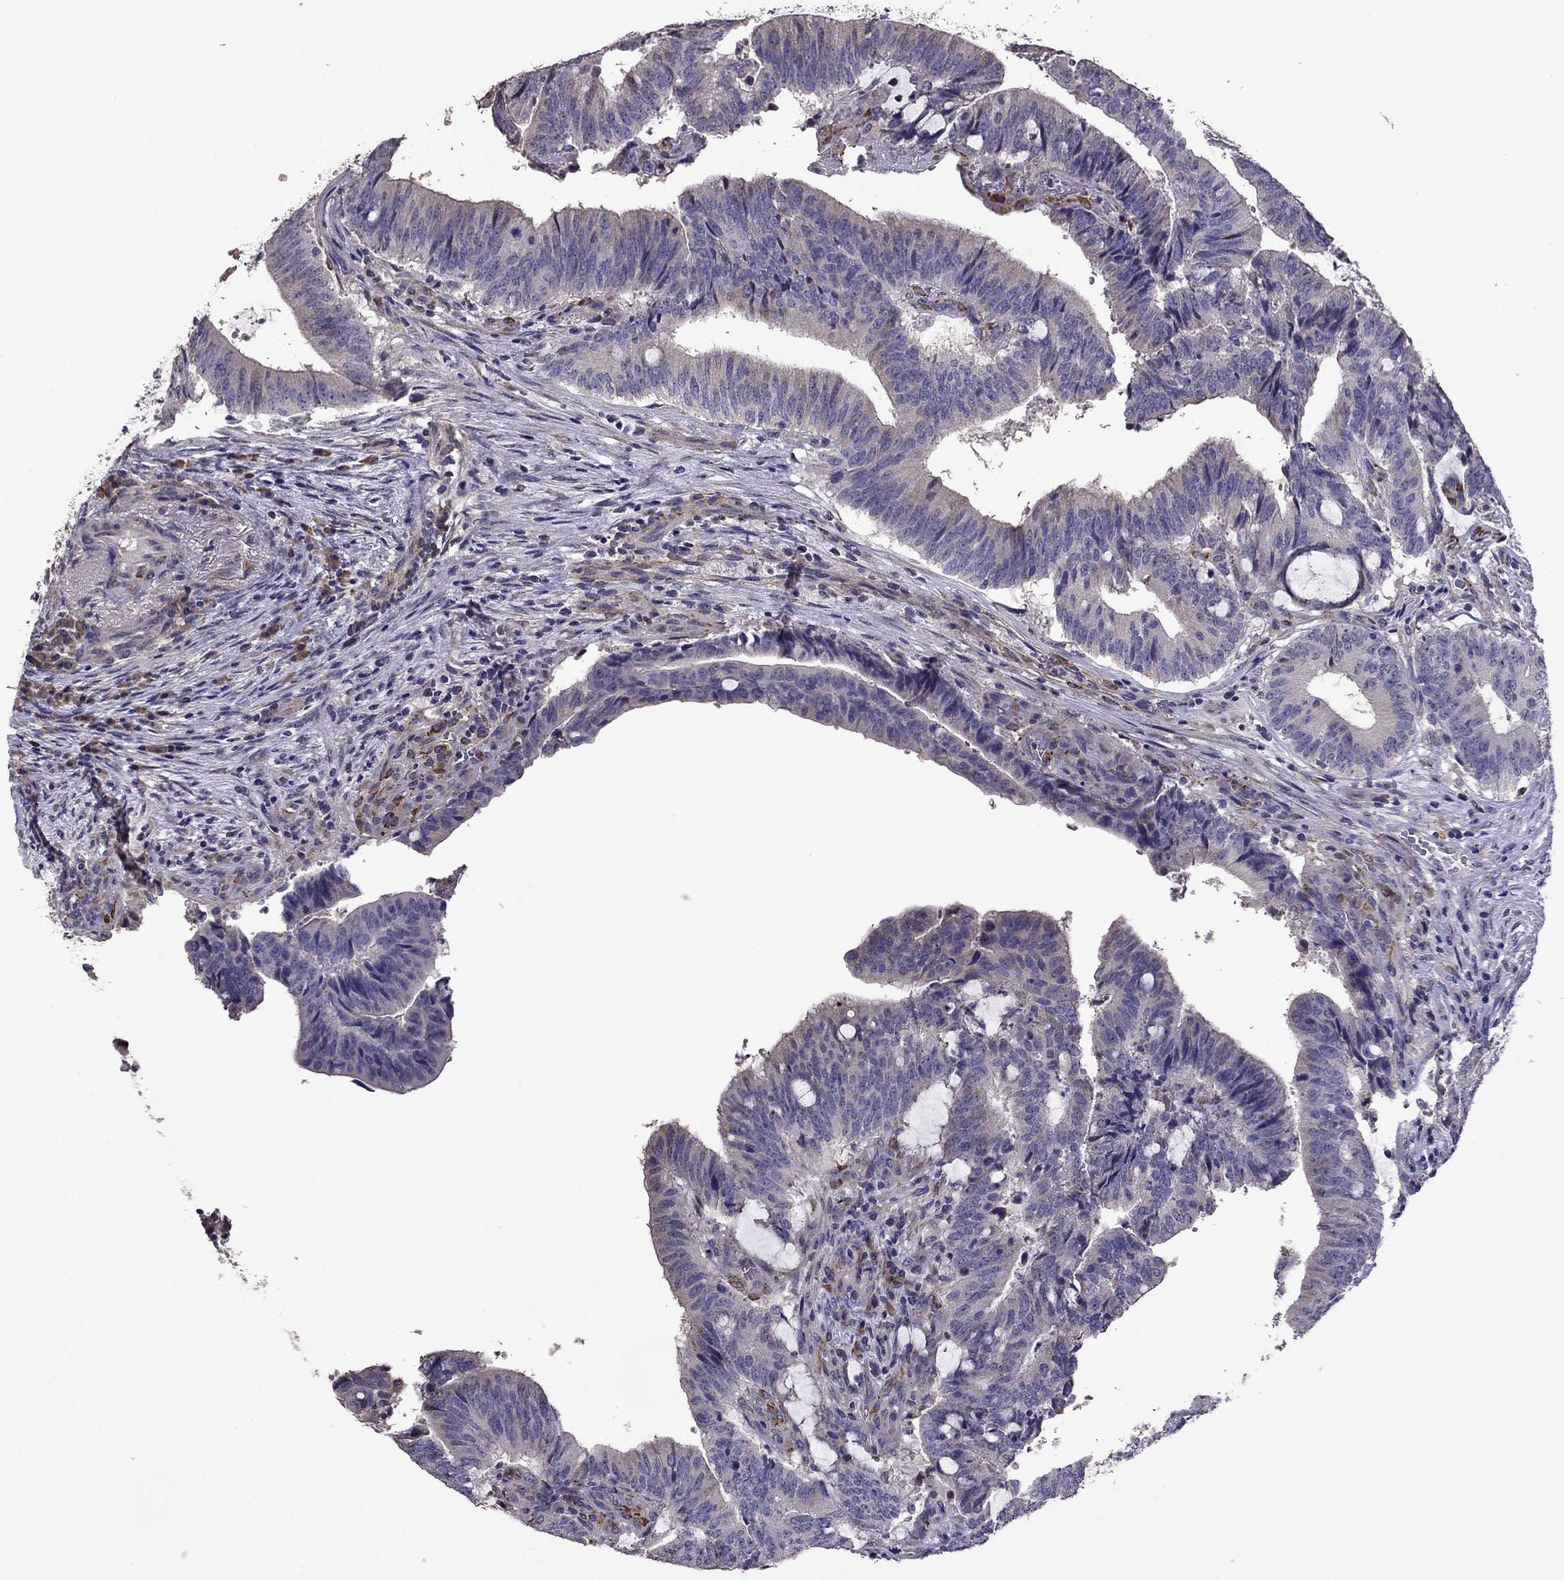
{"staining": {"intensity": "negative", "quantity": "none", "location": "none"}, "tissue": "colorectal cancer", "cell_type": "Tumor cells", "image_type": "cancer", "snomed": [{"axis": "morphology", "description": "Adenocarcinoma, NOS"}, {"axis": "topography", "description": "Colon"}], "caption": "Colorectal cancer (adenocarcinoma) was stained to show a protein in brown. There is no significant staining in tumor cells.", "gene": "CDH9", "patient": {"sex": "female", "age": 43}}